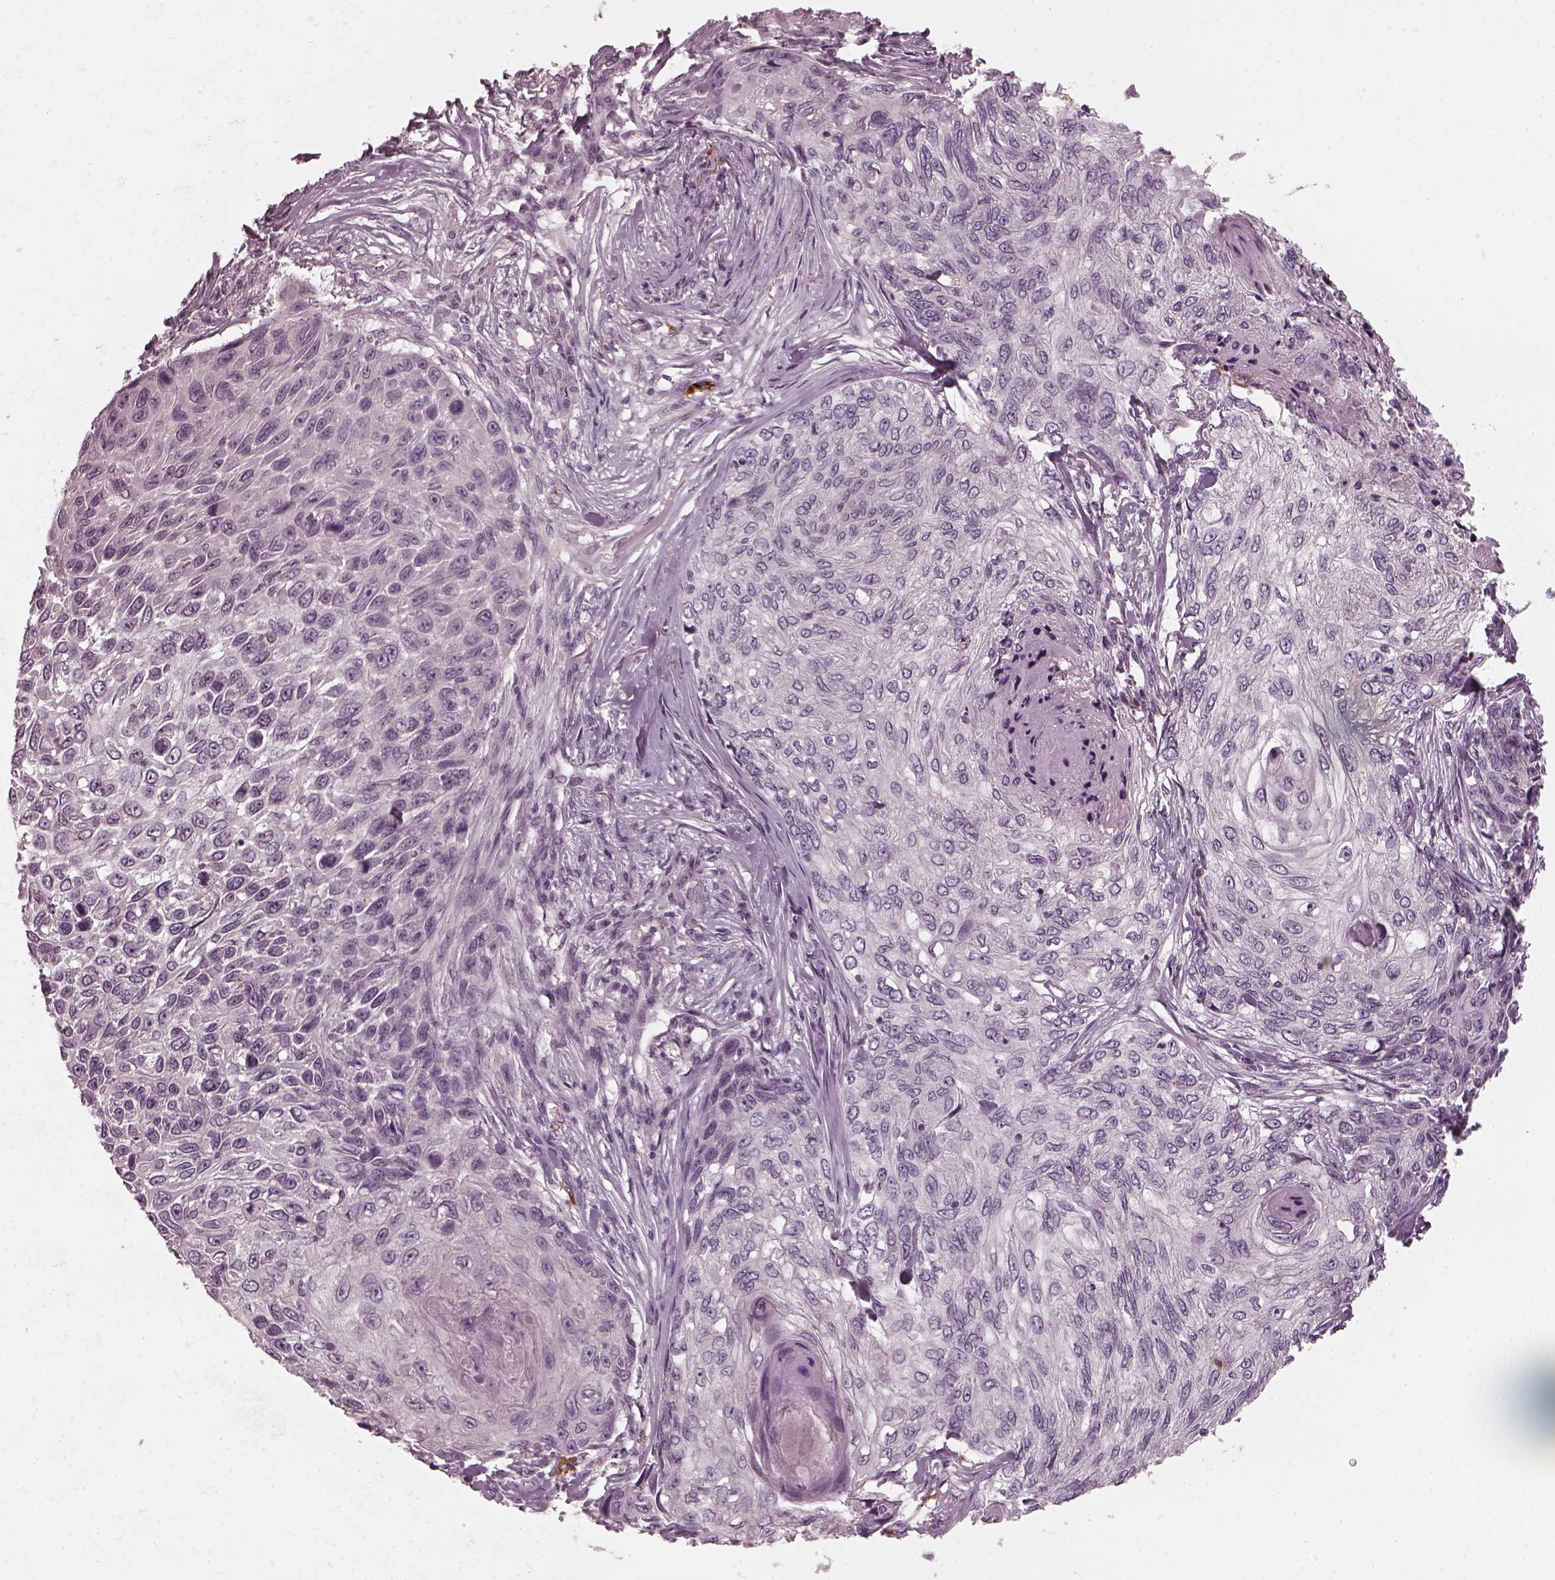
{"staining": {"intensity": "negative", "quantity": "none", "location": "none"}, "tissue": "skin cancer", "cell_type": "Tumor cells", "image_type": "cancer", "snomed": [{"axis": "morphology", "description": "Squamous cell carcinoma, NOS"}, {"axis": "topography", "description": "Skin"}], "caption": "Immunohistochemistry (IHC) of skin squamous cell carcinoma displays no staining in tumor cells.", "gene": "CHIT1", "patient": {"sex": "male", "age": 92}}